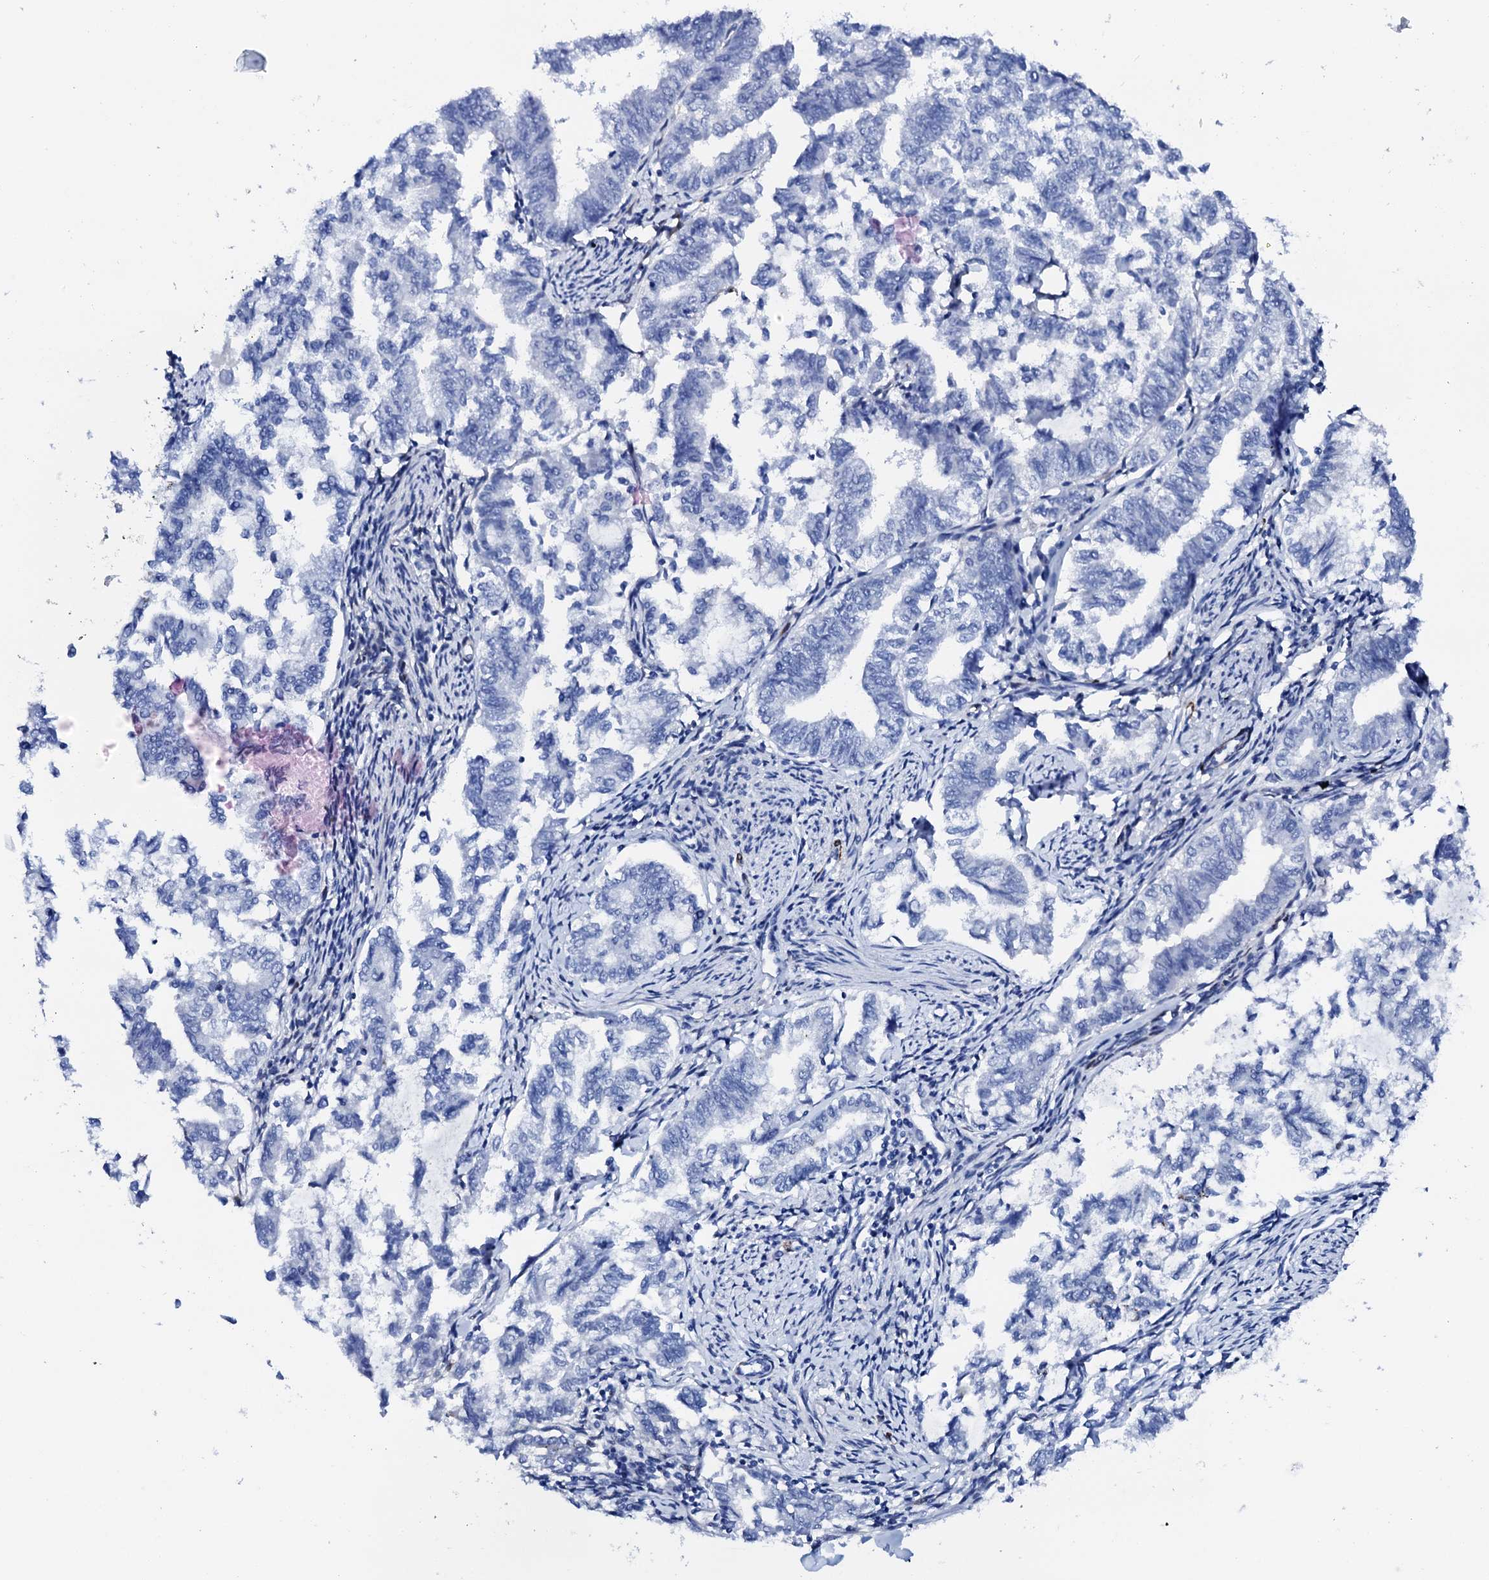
{"staining": {"intensity": "negative", "quantity": "none", "location": "none"}, "tissue": "endometrial cancer", "cell_type": "Tumor cells", "image_type": "cancer", "snomed": [{"axis": "morphology", "description": "Adenocarcinoma, NOS"}, {"axis": "topography", "description": "Endometrium"}], "caption": "Endometrial adenocarcinoma stained for a protein using immunohistochemistry shows no staining tumor cells.", "gene": "NRIP2", "patient": {"sex": "female", "age": 79}}